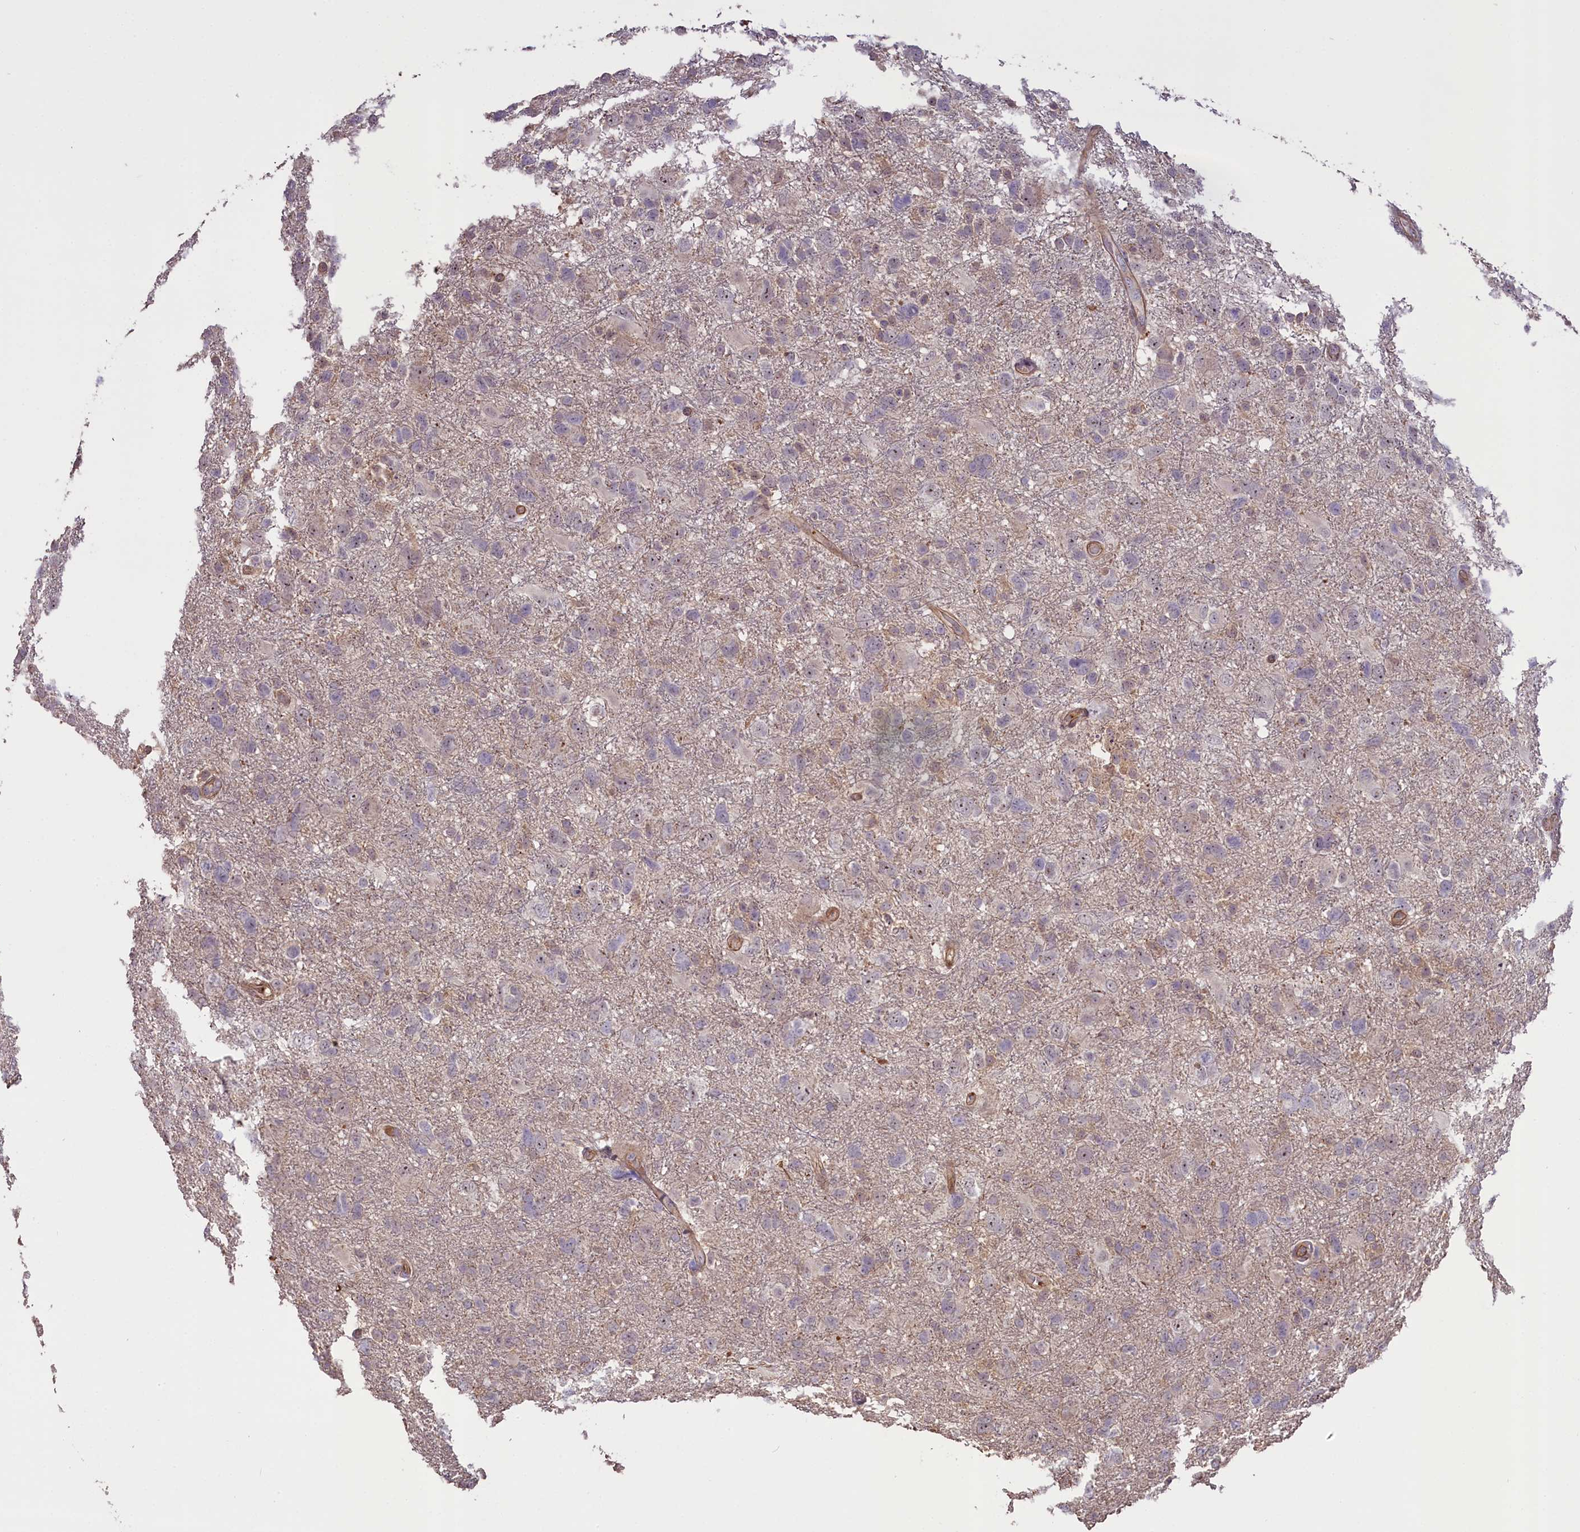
{"staining": {"intensity": "negative", "quantity": "none", "location": "none"}, "tissue": "glioma", "cell_type": "Tumor cells", "image_type": "cancer", "snomed": [{"axis": "morphology", "description": "Glioma, malignant, High grade"}, {"axis": "topography", "description": "Brain"}], "caption": "High magnification brightfield microscopy of malignant glioma (high-grade) stained with DAB (brown) and counterstained with hematoxylin (blue): tumor cells show no significant expression.", "gene": "FUZ", "patient": {"sex": "male", "age": 61}}